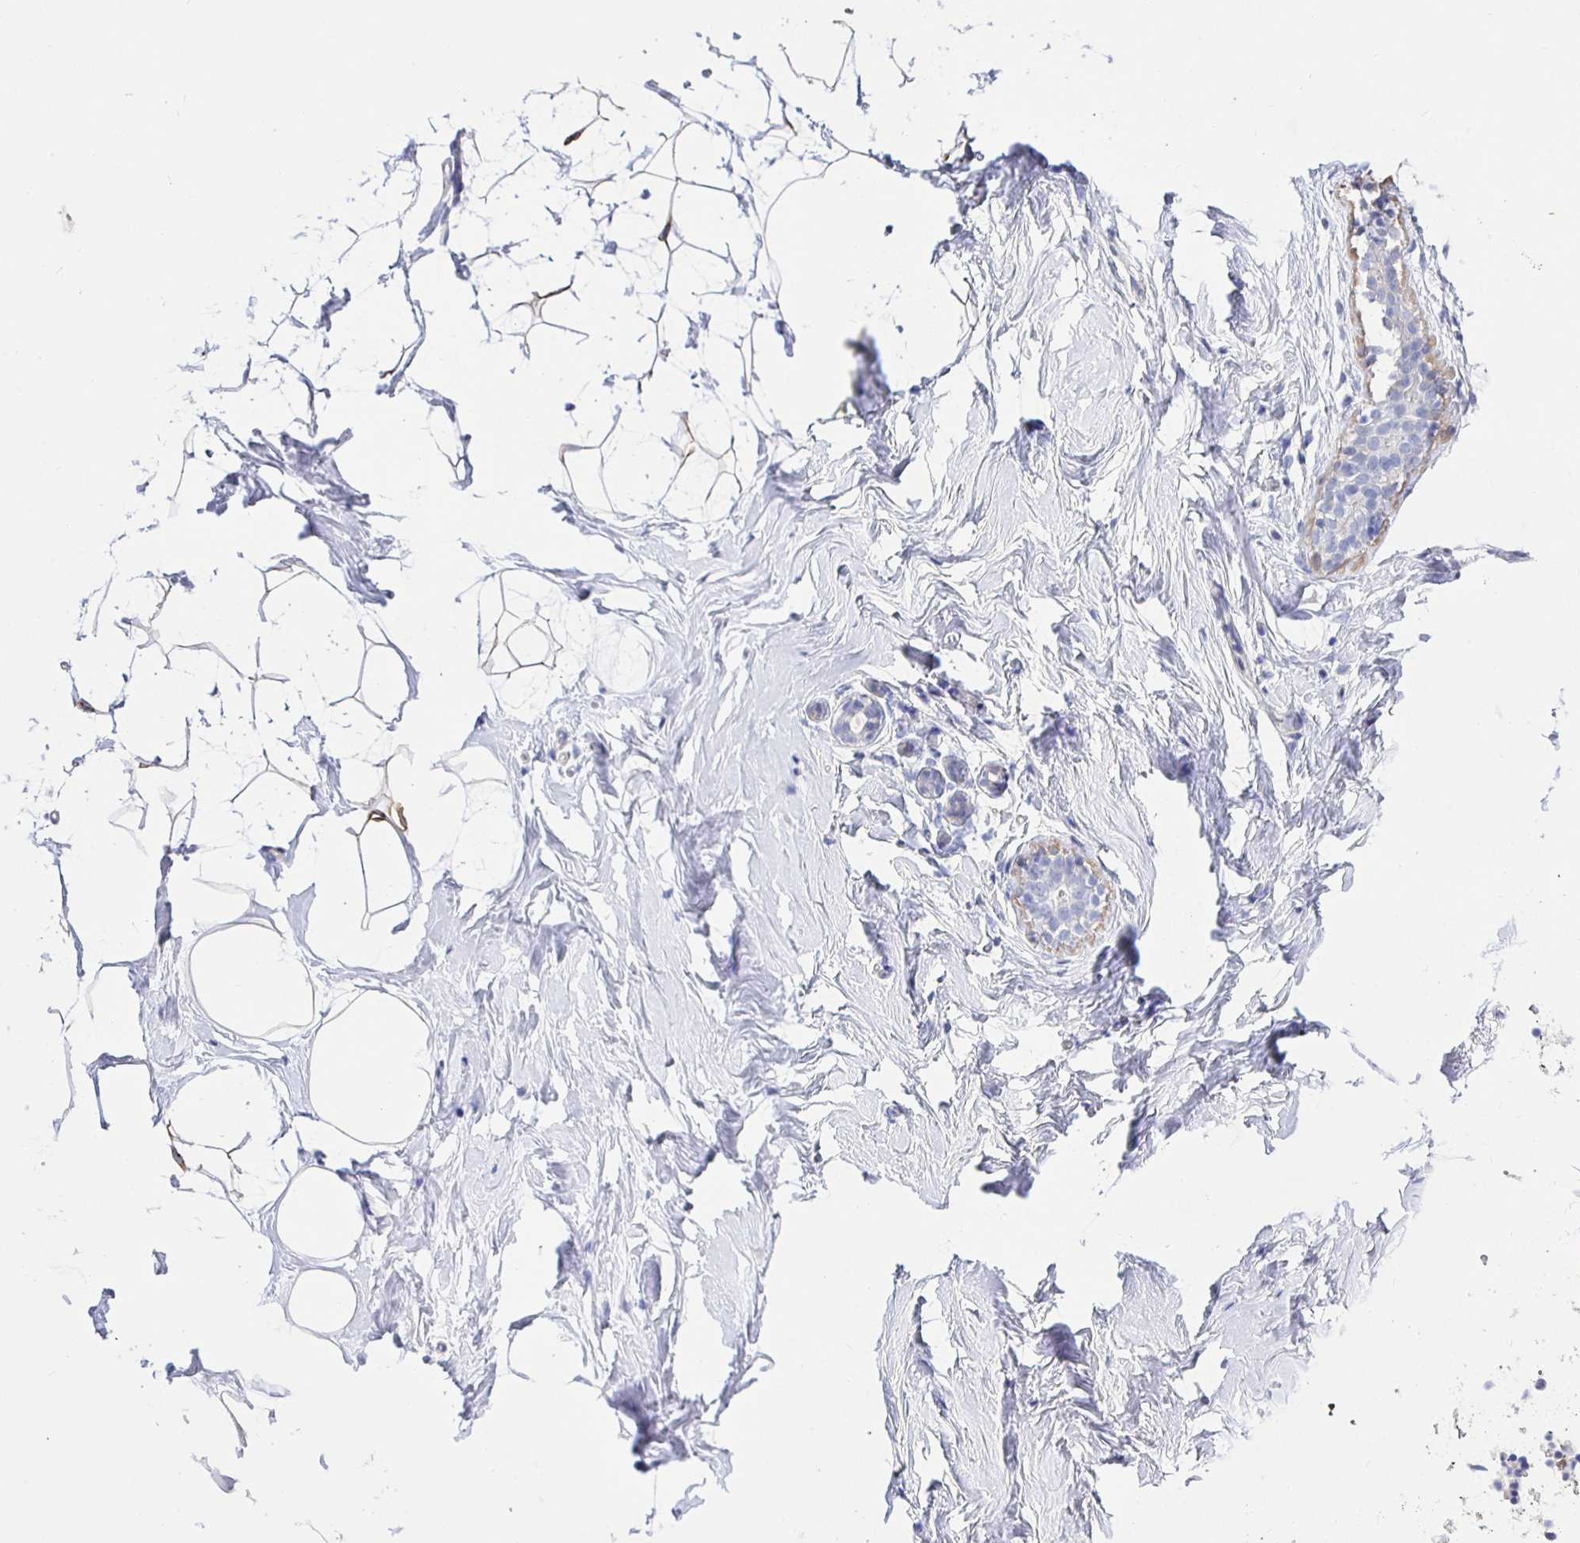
{"staining": {"intensity": "negative", "quantity": "none", "location": "none"}, "tissue": "breast", "cell_type": "Adipocytes", "image_type": "normal", "snomed": [{"axis": "morphology", "description": "Normal tissue, NOS"}, {"axis": "topography", "description": "Breast"}], "caption": "This is an immunohistochemistry histopathology image of unremarkable human breast. There is no positivity in adipocytes.", "gene": "HSPA4L", "patient": {"sex": "female", "age": 32}}